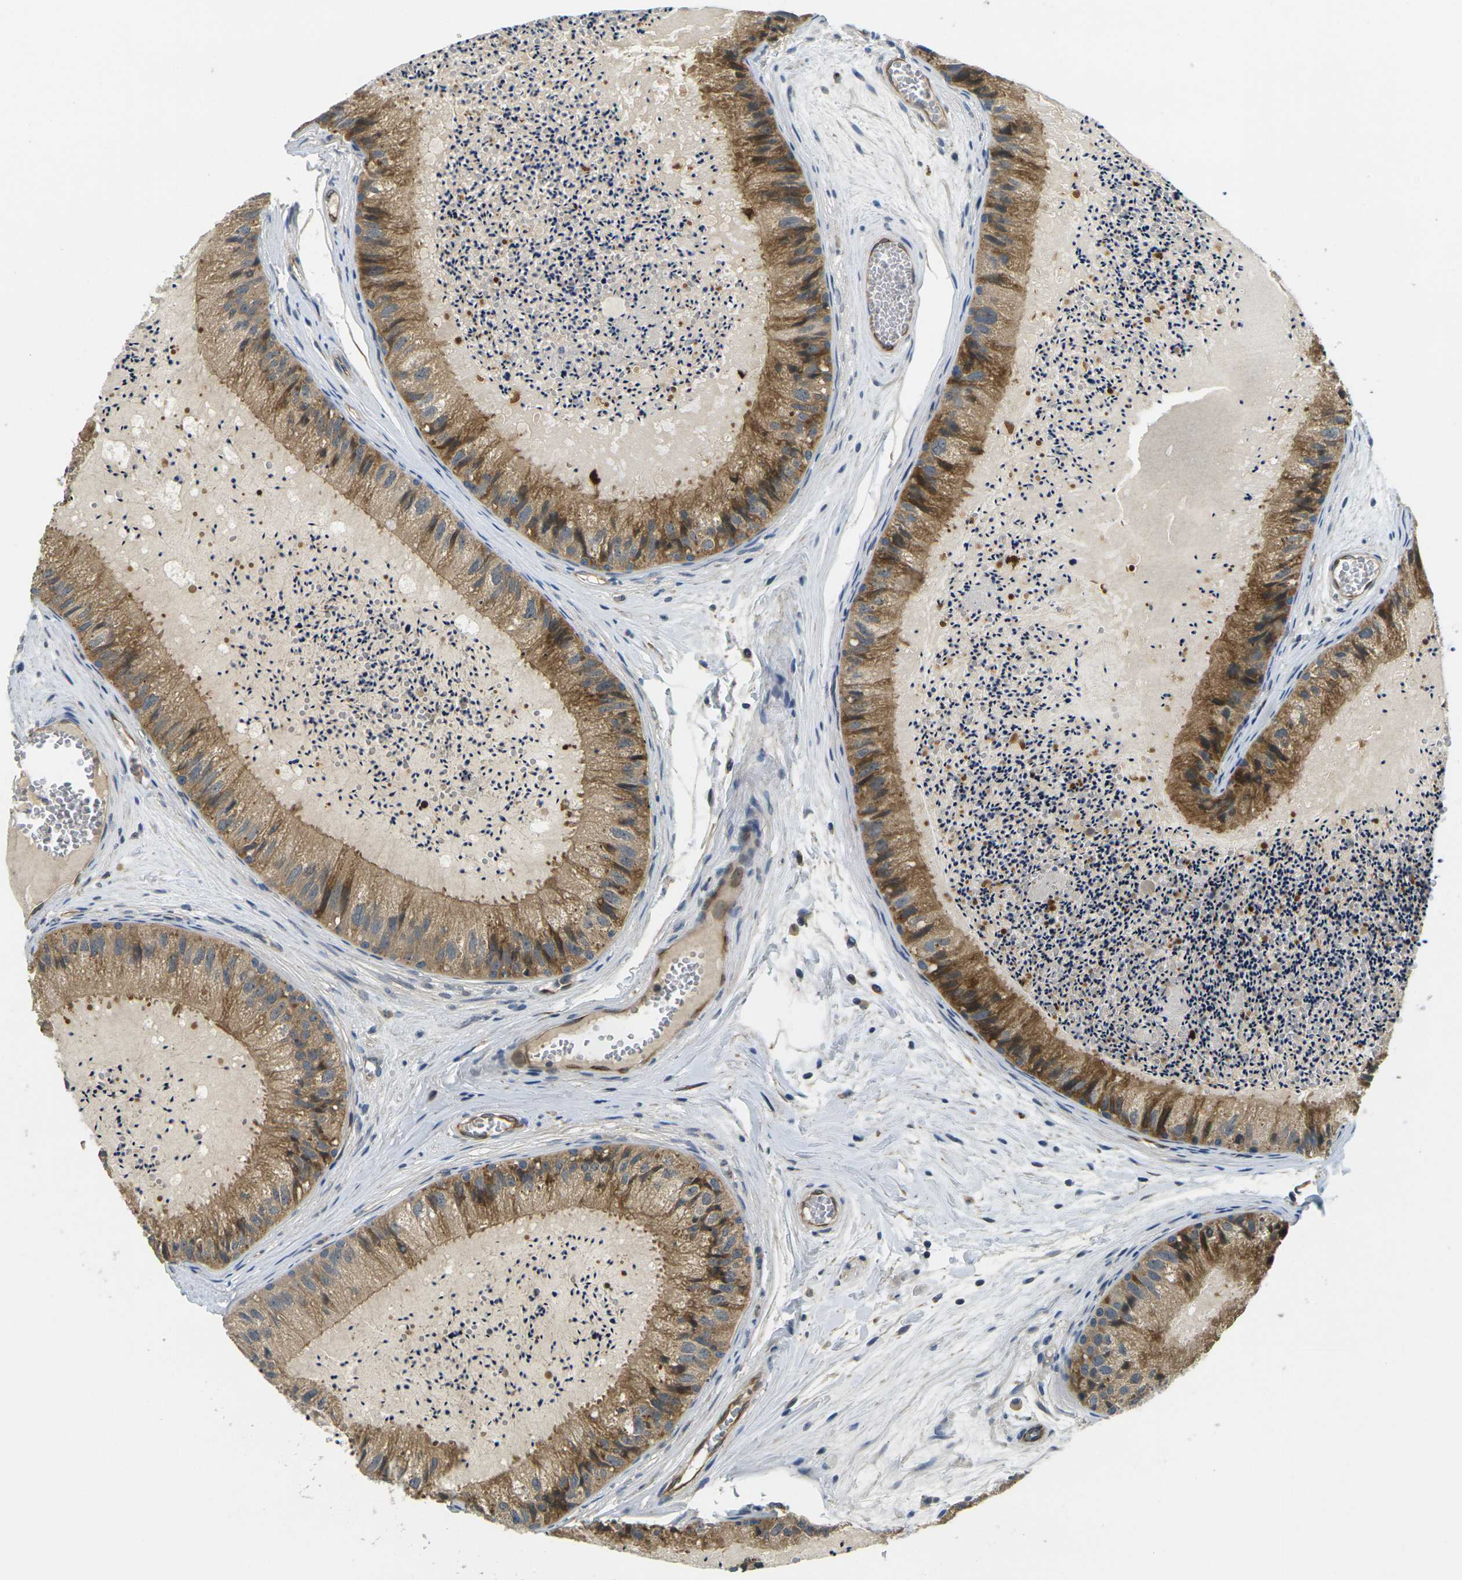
{"staining": {"intensity": "moderate", "quantity": ">75%", "location": "cytoplasmic/membranous"}, "tissue": "epididymis", "cell_type": "Glandular cells", "image_type": "normal", "snomed": [{"axis": "morphology", "description": "Normal tissue, NOS"}, {"axis": "topography", "description": "Epididymis"}], "caption": "Immunohistochemical staining of normal human epididymis exhibits >75% levels of moderate cytoplasmic/membranous protein expression in about >75% of glandular cells.", "gene": "MINAR2", "patient": {"sex": "male", "age": 31}}